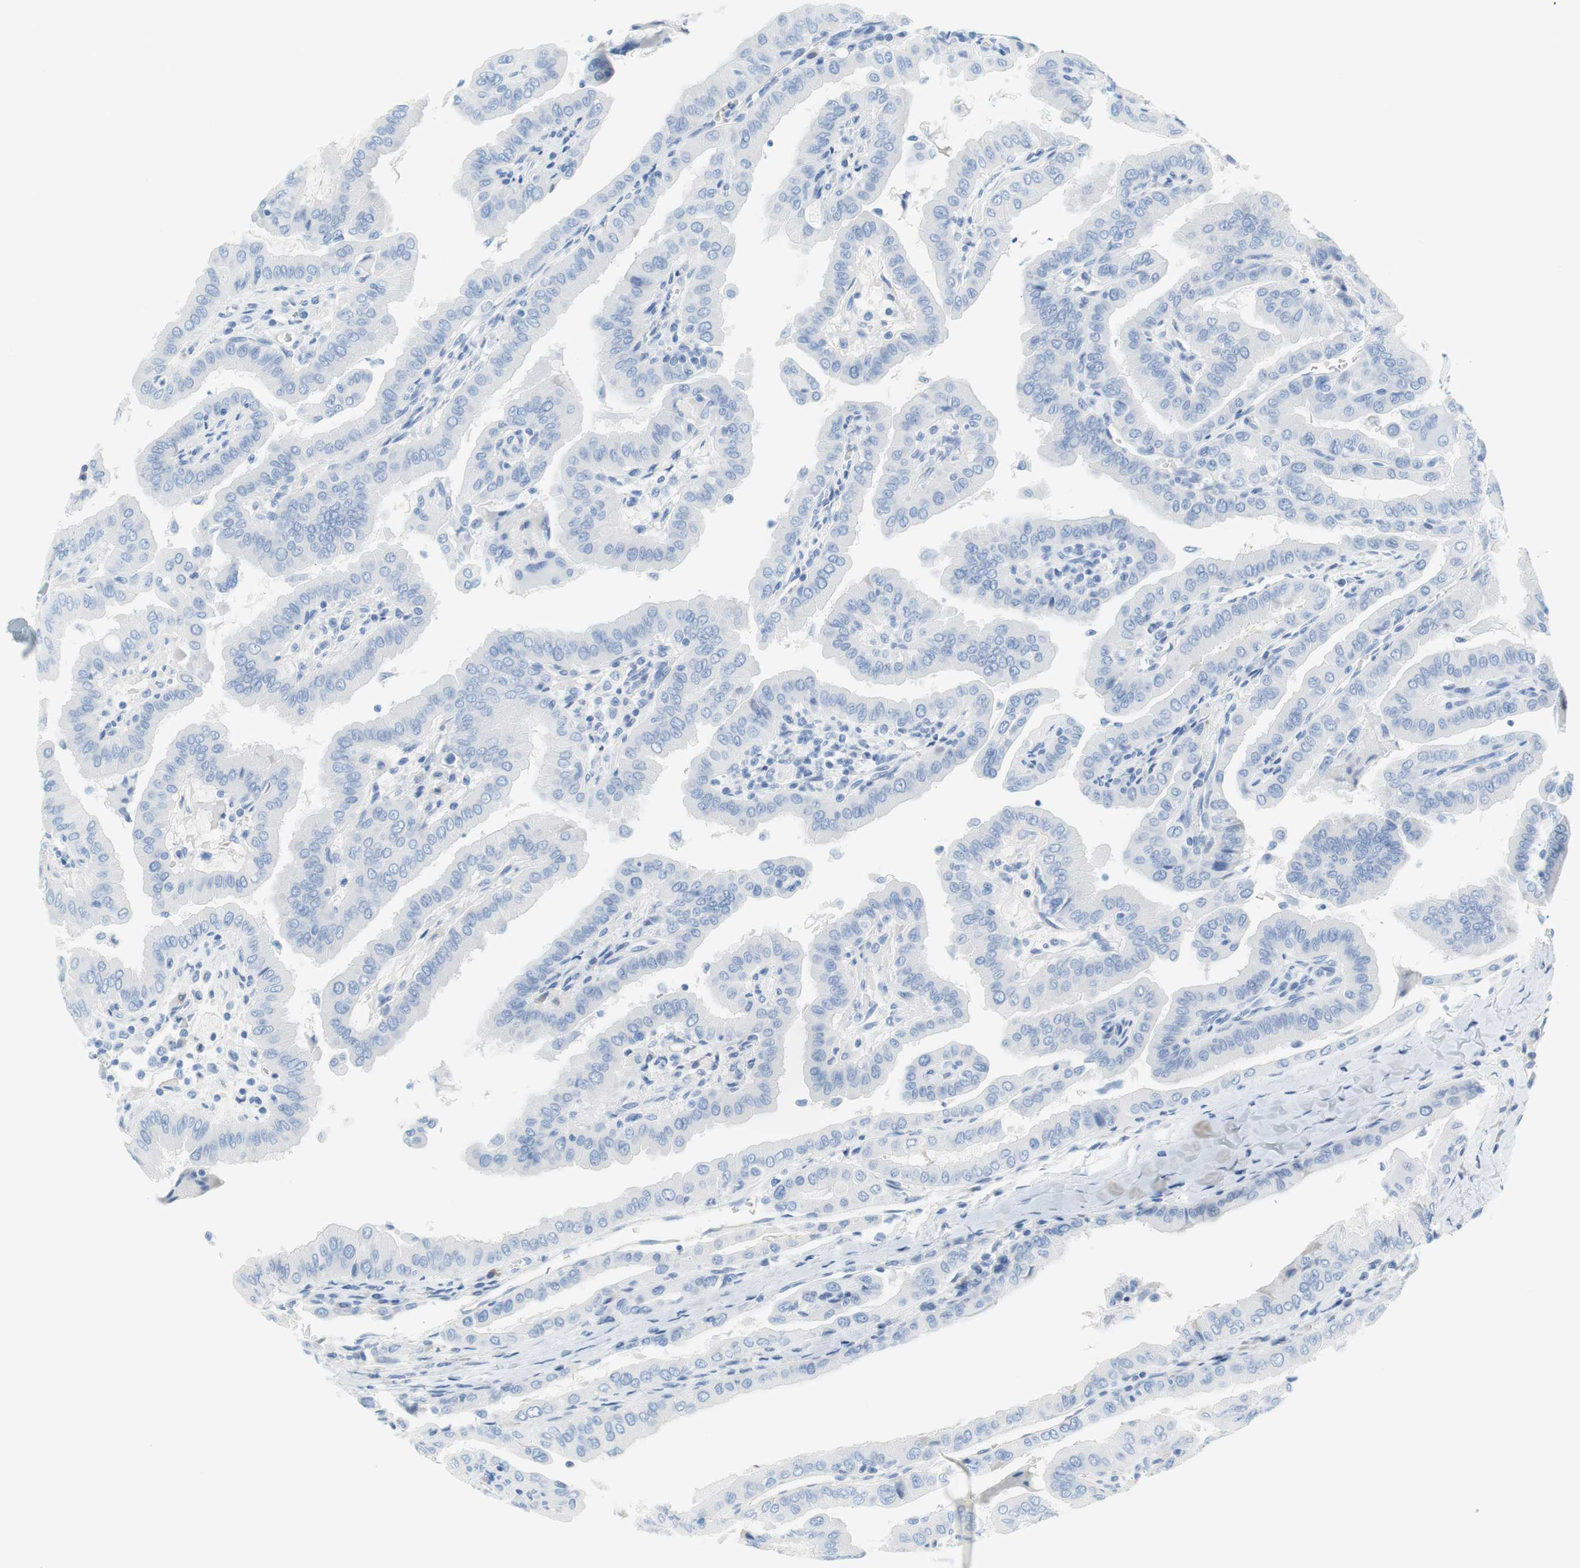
{"staining": {"intensity": "negative", "quantity": "none", "location": "none"}, "tissue": "thyroid cancer", "cell_type": "Tumor cells", "image_type": "cancer", "snomed": [{"axis": "morphology", "description": "Papillary adenocarcinoma, NOS"}, {"axis": "topography", "description": "Thyroid gland"}], "caption": "Tumor cells show no significant staining in thyroid papillary adenocarcinoma.", "gene": "MYH1", "patient": {"sex": "male", "age": 33}}